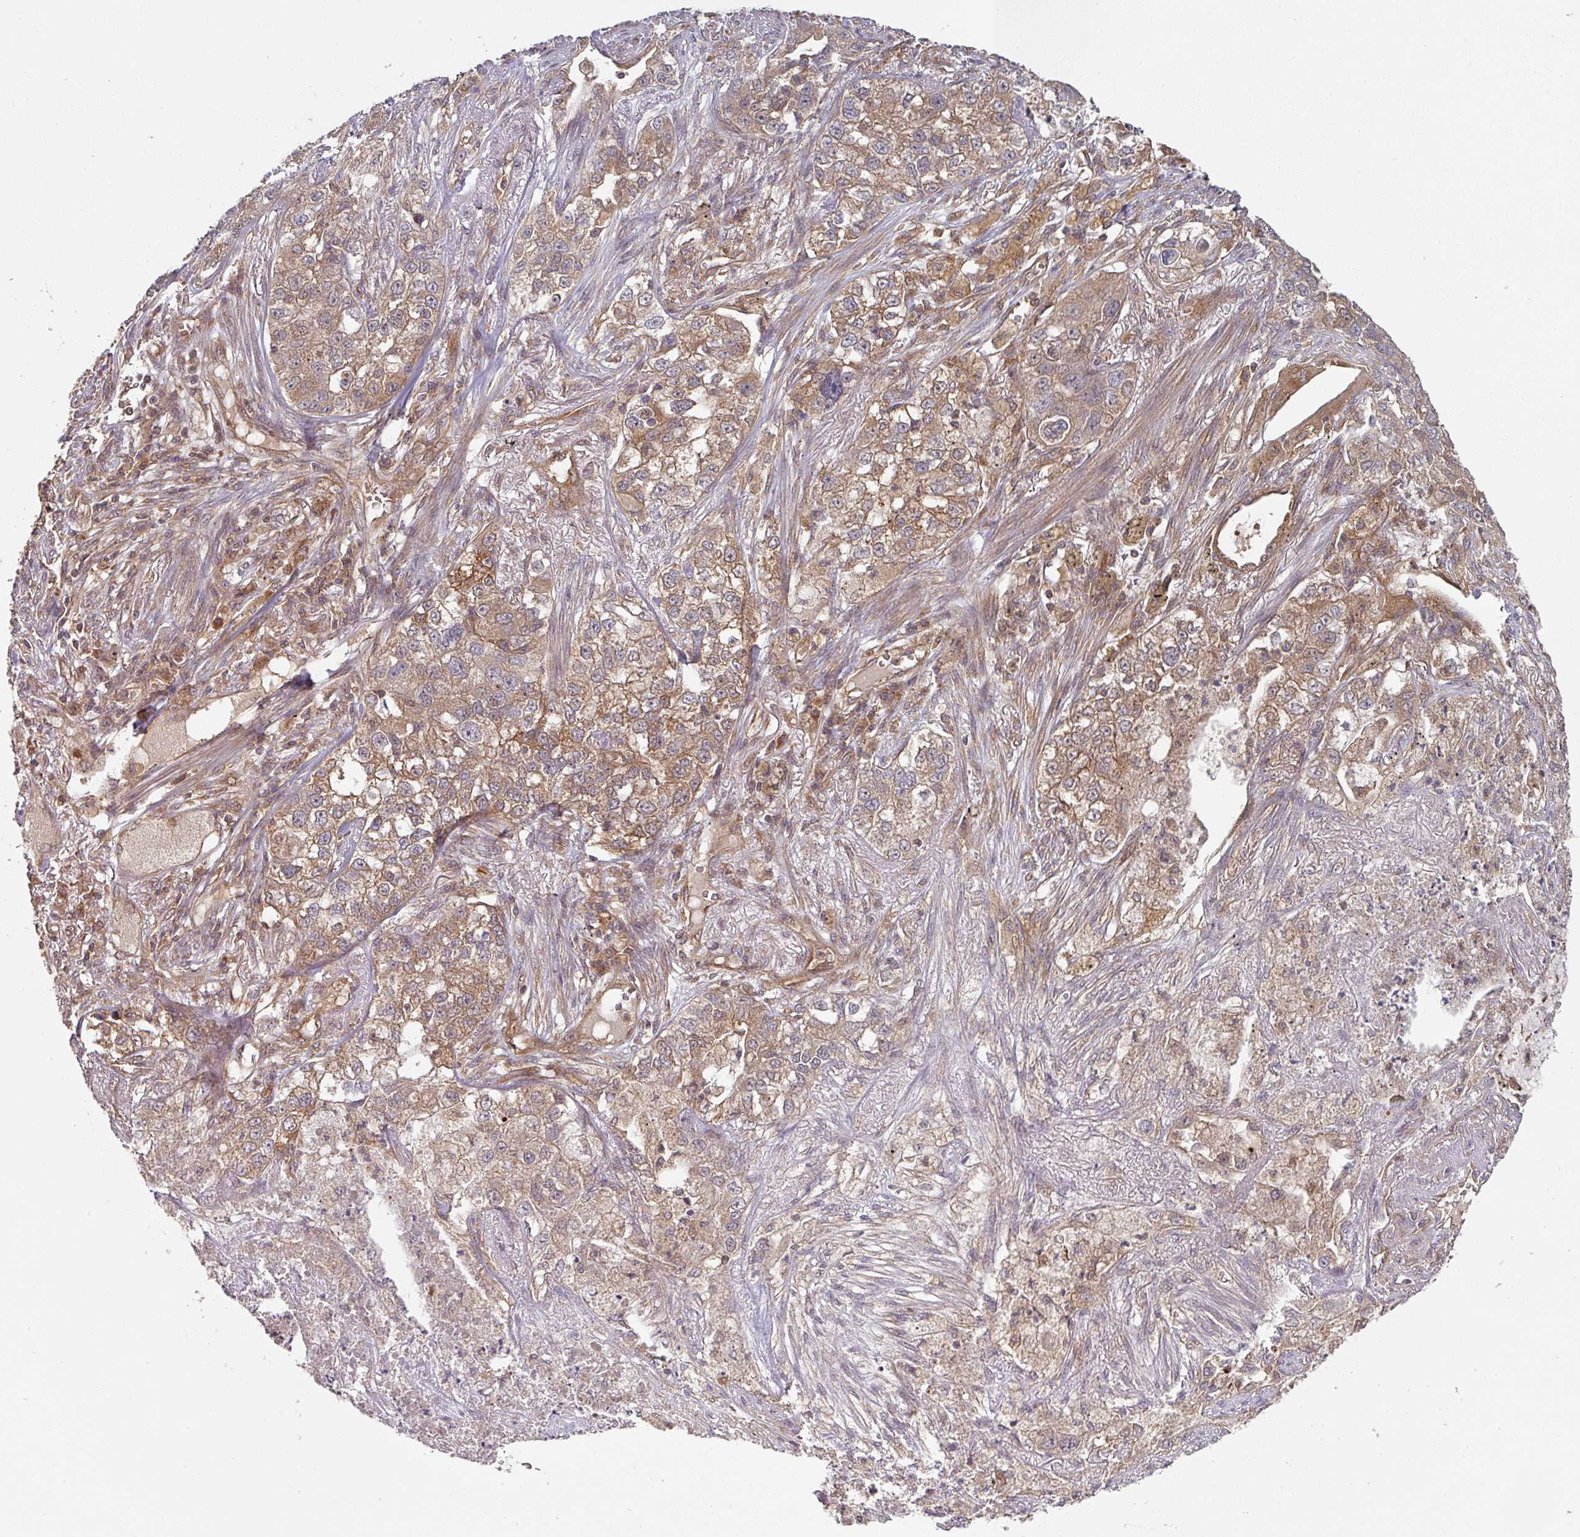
{"staining": {"intensity": "moderate", "quantity": "25%-75%", "location": "cytoplasmic/membranous"}, "tissue": "lung cancer", "cell_type": "Tumor cells", "image_type": "cancer", "snomed": [{"axis": "morphology", "description": "Adenocarcinoma, NOS"}, {"axis": "topography", "description": "Lung"}], "caption": "Human adenocarcinoma (lung) stained with a protein marker reveals moderate staining in tumor cells.", "gene": "EIF4EBP2", "patient": {"sex": "male", "age": 49}}